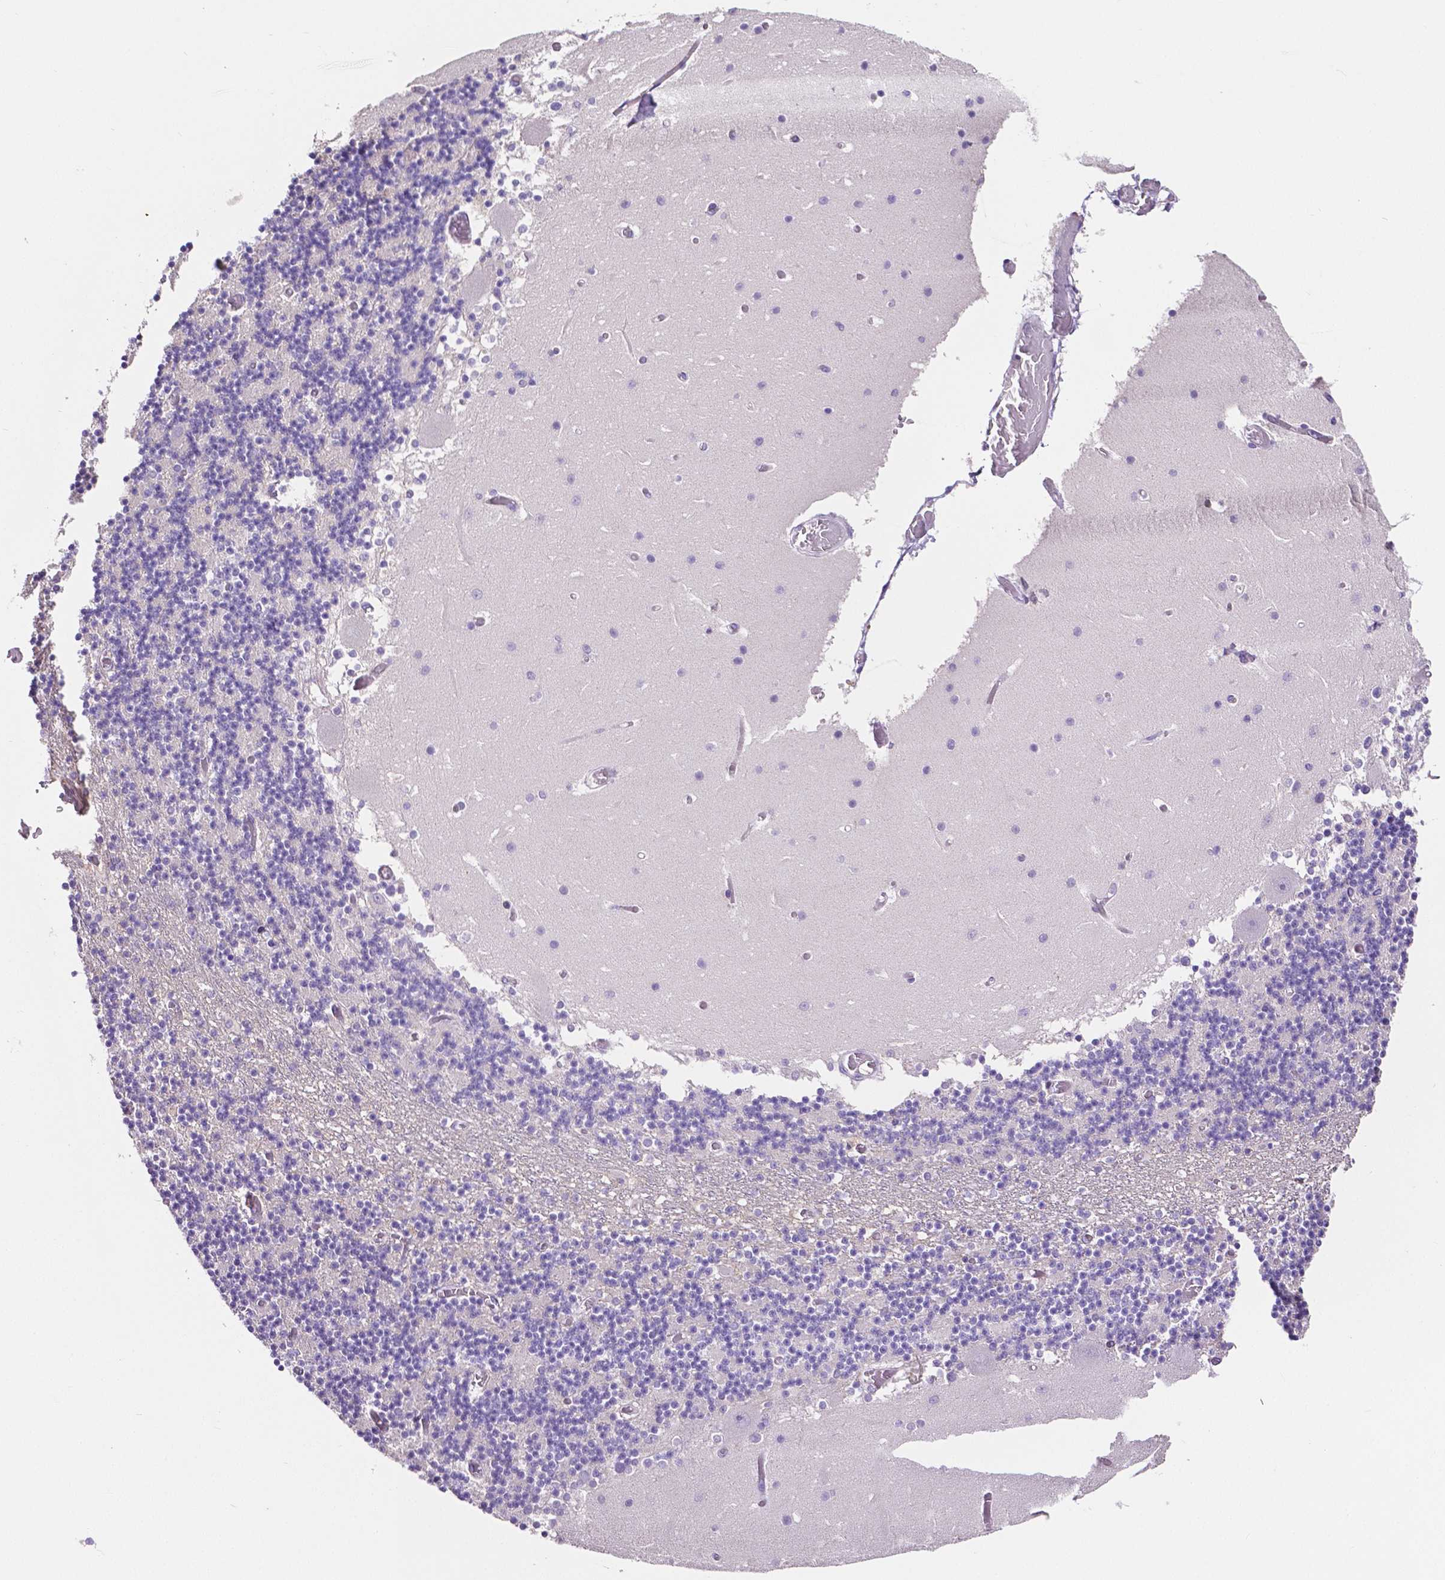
{"staining": {"intensity": "negative", "quantity": "none", "location": "none"}, "tissue": "cerebellum", "cell_type": "Cells in granular layer", "image_type": "normal", "snomed": [{"axis": "morphology", "description": "Normal tissue, NOS"}, {"axis": "topography", "description": "Cerebellum"}], "caption": "A high-resolution histopathology image shows immunohistochemistry (IHC) staining of unremarkable cerebellum, which displays no significant staining in cells in granular layer. (IHC, brightfield microscopy, high magnification).", "gene": "MMP9", "patient": {"sex": "female", "age": 28}}